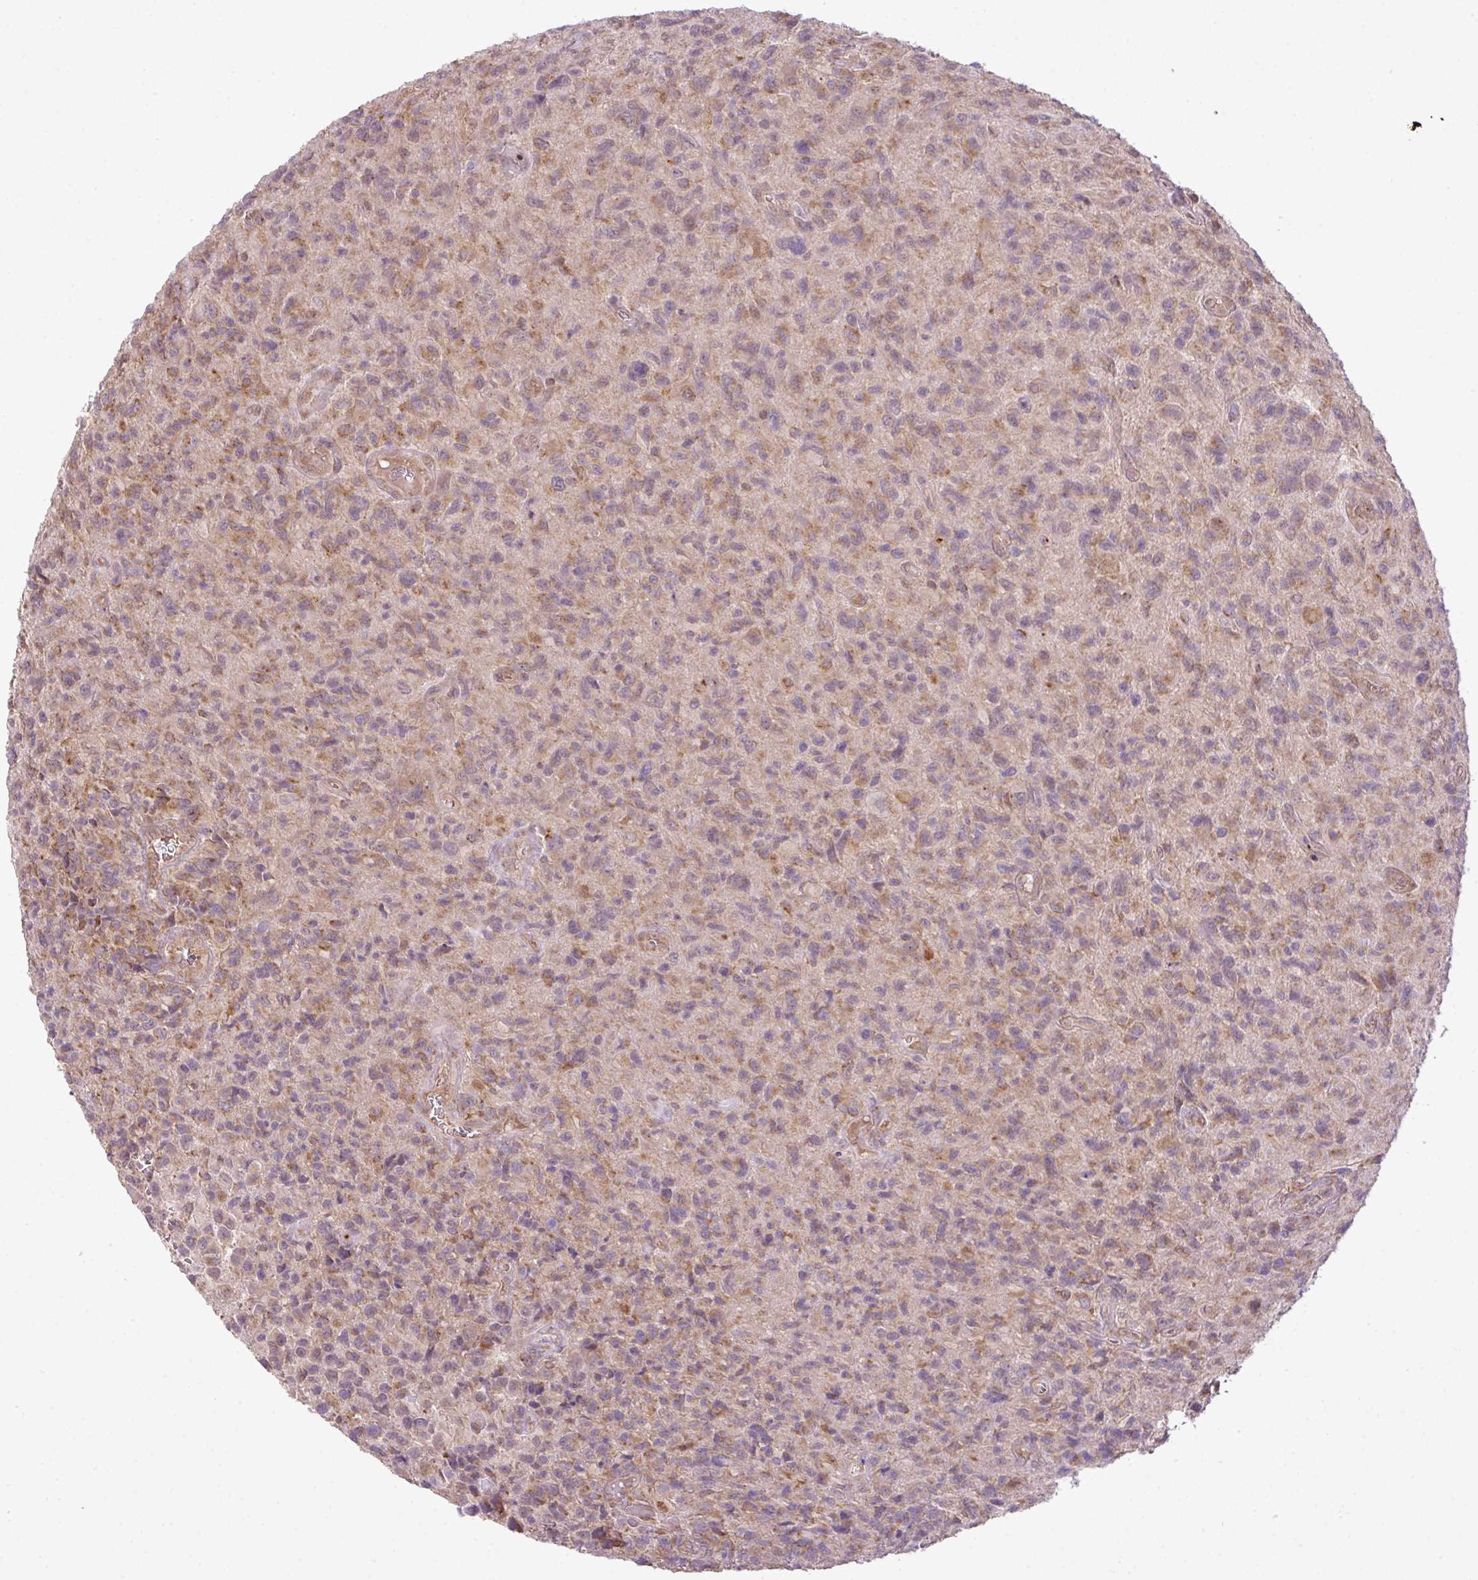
{"staining": {"intensity": "weak", "quantity": "25%-75%", "location": "cytoplasmic/membranous"}, "tissue": "glioma", "cell_type": "Tumor cells", "image_type": "cancer", "snomed": [{"axis": "morphology", "description": "Glioma, malignant, High grade"}, {"axis": "topography", "description": "Brain"}], "caption": "Glioma tissue shows weak cytoplasmic/membranous staining in about 25%-75% of tumor cells (Stains: DAB in brown, nuclei in blue, Microscopy: brightfield microscopy at high magnification).", "gene": "DNAAF4", "patient": {"sex": "male", "age": 76}}